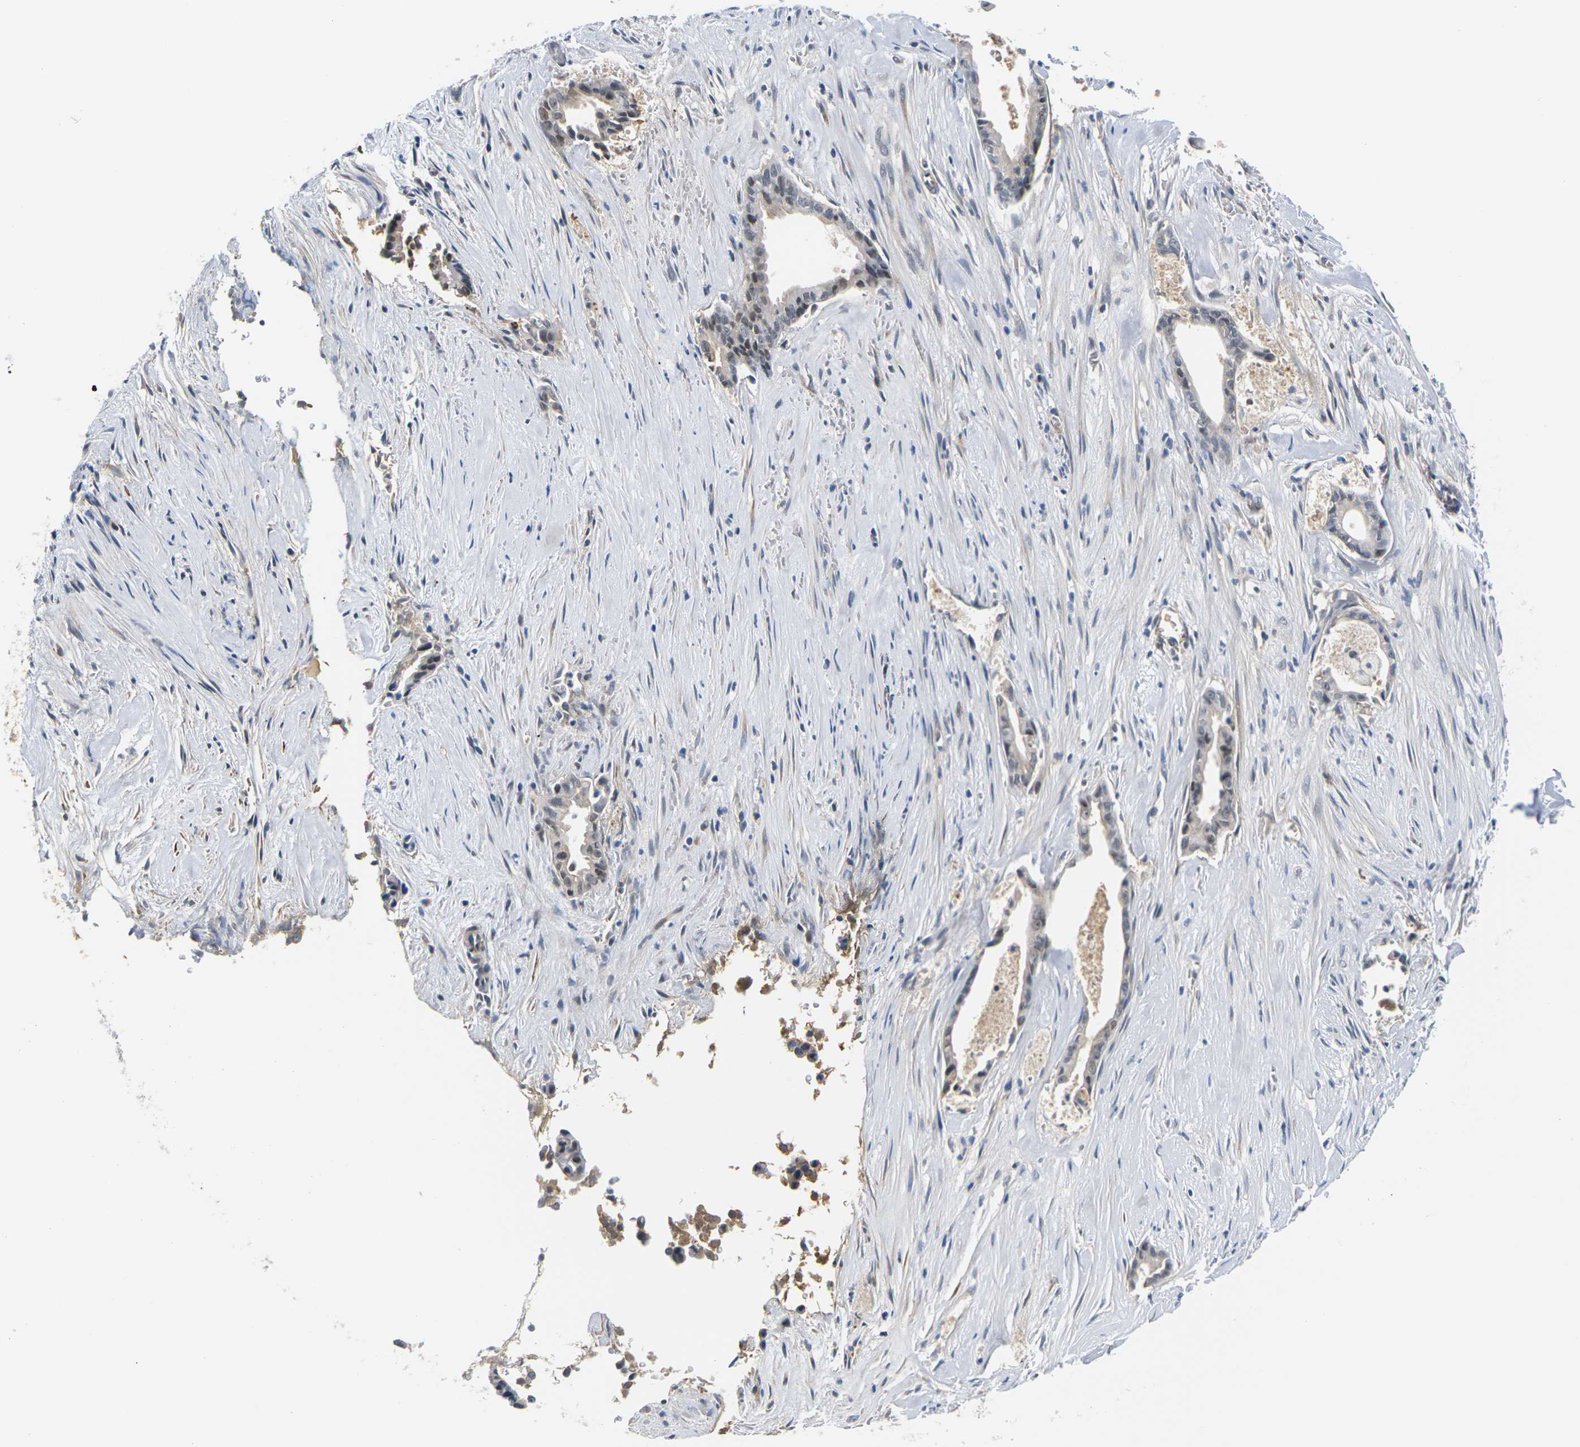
{"staining": {"intensity": "moderate", "quantity": "25%-75%", "location": "nuclear"}, "tissue": "liver cancer", "cell_type": "Tumor cells", "image_type": "cancer", "snomed": [{"axis": "morphology", "description": "Cholangiocarcinoma"}, {"axis": "topography", "description": "Liver"}], "caption": "Brown immunohistochemical staining in human cholangiocarcinoma (liver) demonstrates moderate nuclear staining in about 25%-75% of tumor cells.", "gene": "PKP2", "patient": {"sex": "female", "age": 55}}